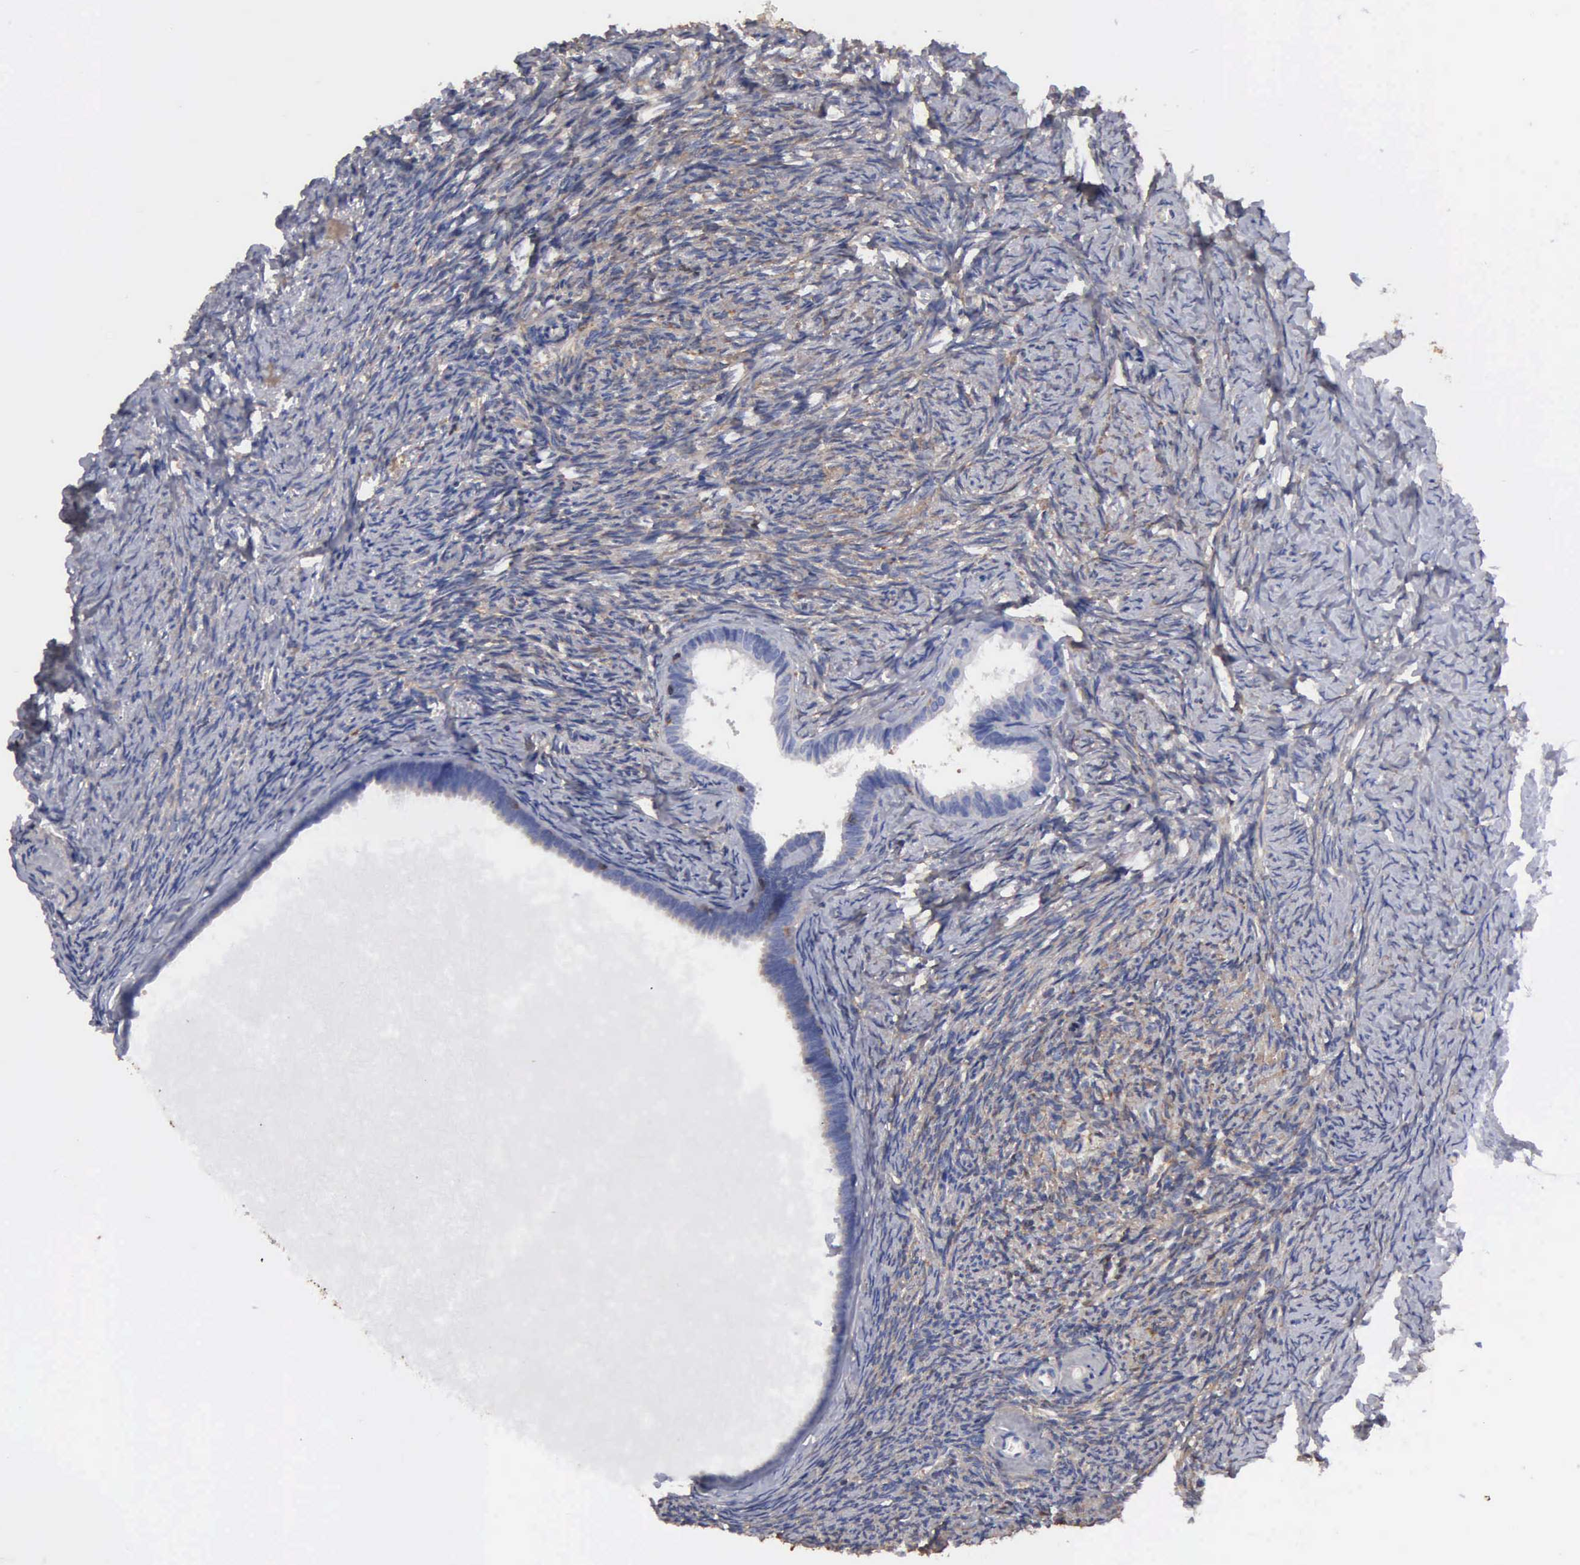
{"staining": {"intensity": "negative", "quantity": "none", "location": "none"}, "tissue": "ovary", "cell_type": "Follicle cells", "image_type": "normal", "snomed": [{"axis": "morphology", "description": "Normal tissue, NOS"}, {"axis": "topography", "description": "Ovary"}], "caption": "A high-resolution image shows immunohistochemistry (IHC) staining of normal ovary, which demonstrates no significant expression in follicle cells.", "gene": "G6PD", "patient": {"sex": "female", "age": 54}}